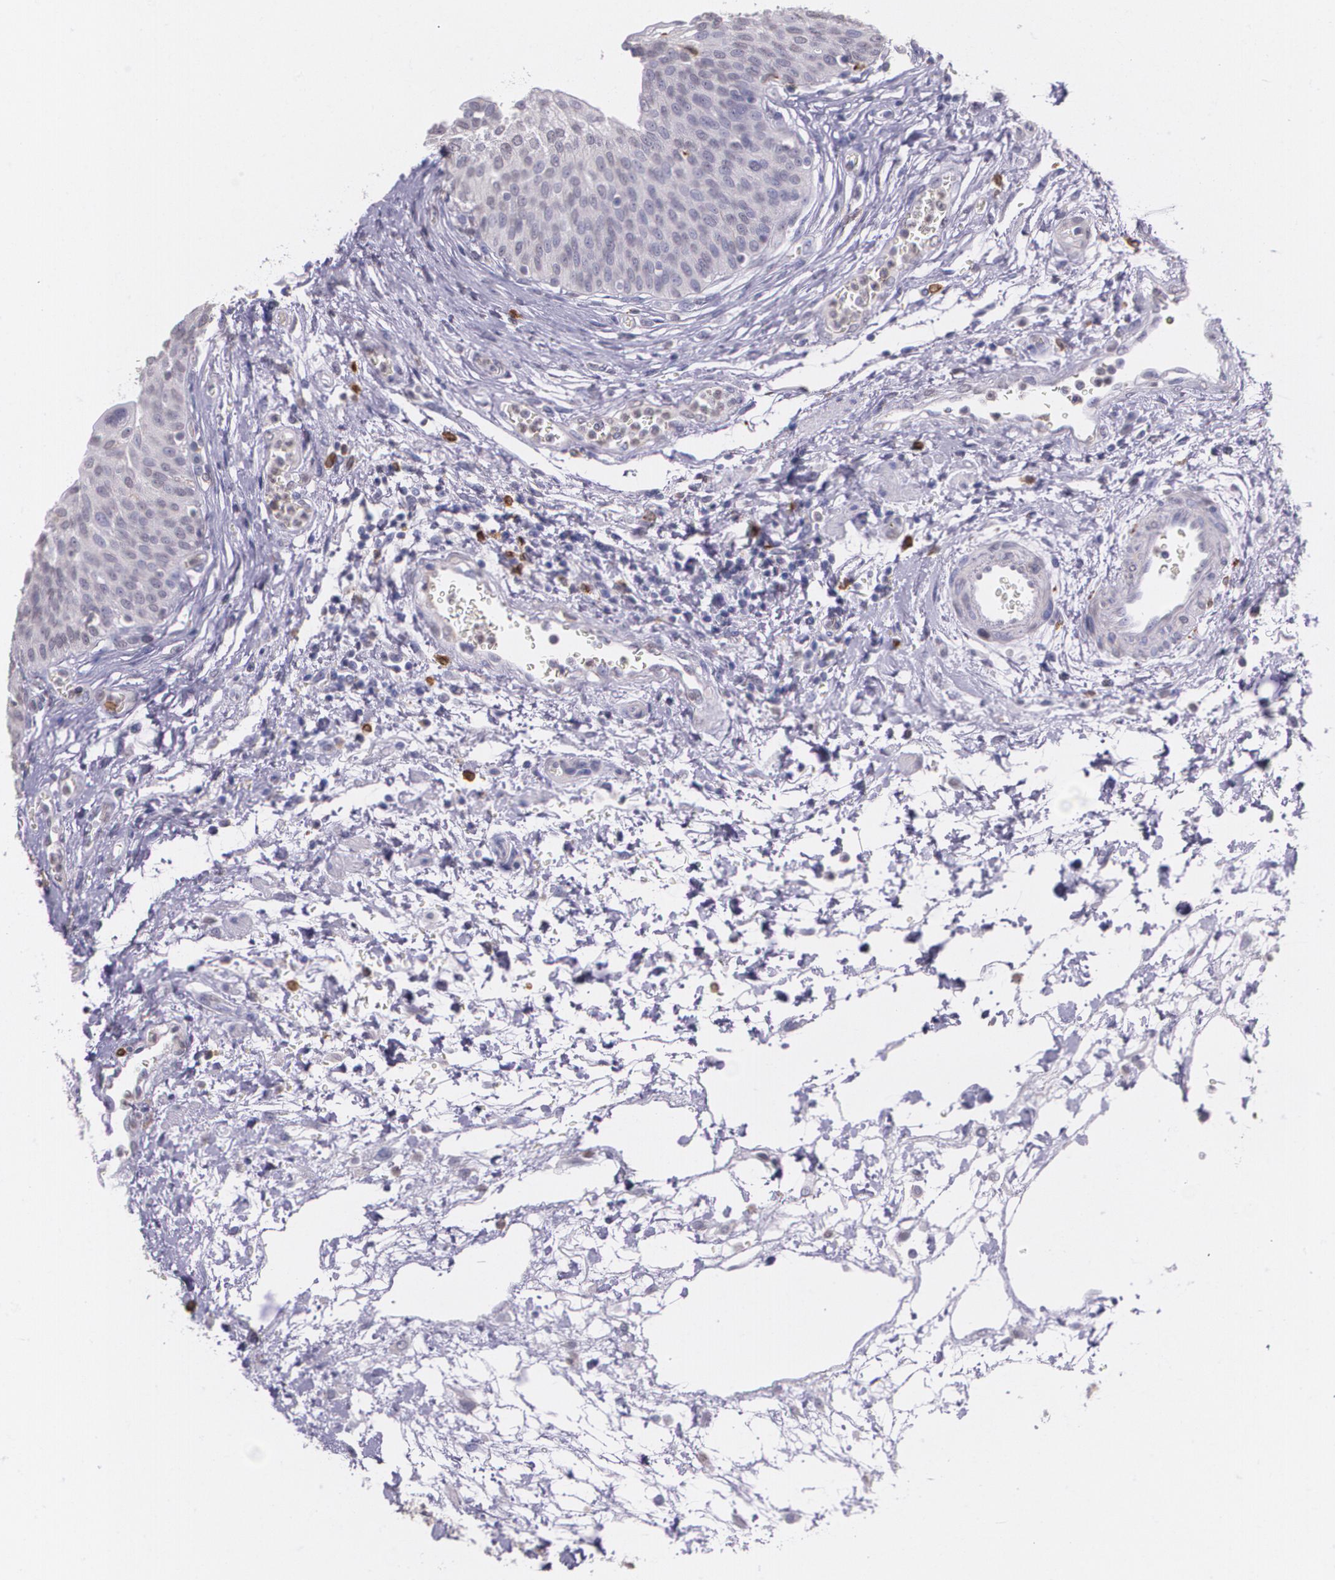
{"staining": {"intensity": "negative", "quantity": "none", "location": "none"}, "tissue": "urinary bladder", "cell_type": "Urothelial cells", "image_type": "normal", "snomed": [{"axis": "morphology", "description": "Normal tissue, NOS"}, {"axis": "topography", "description": "Smooth muscle"}, {"axis": "topography", "description": "Urinary bladder"}], "caption": "Protein analysis of unremarkable urinary bladder demonstrates no significant expression in urothelial cells.", "gene": "RTN1", "patient": {"sex": "male", "age": 35}}